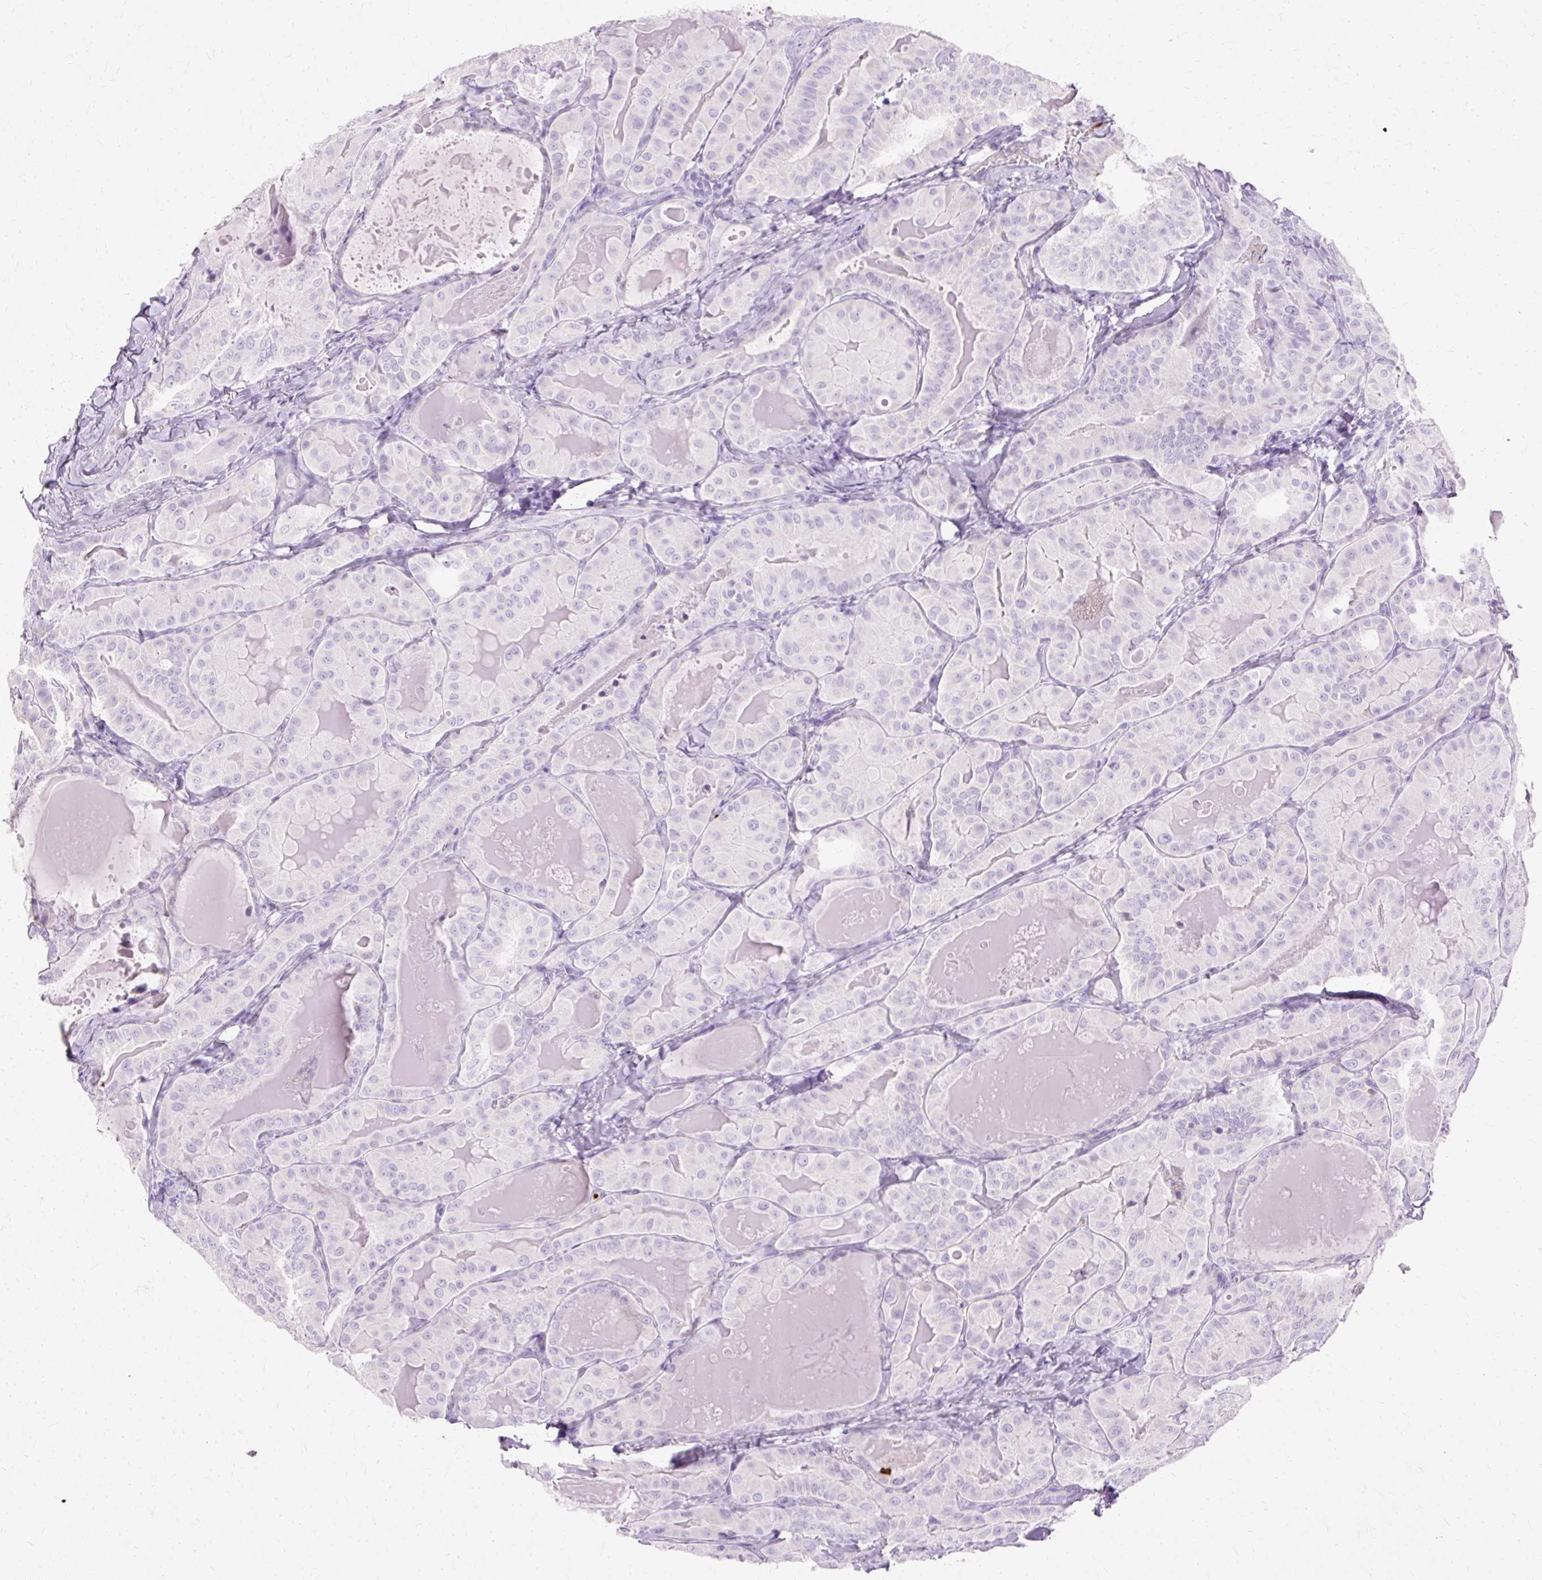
{"staining": {"intensity": "negative", "quantity": "none", "location": "none"}, "tissue": "thyroid cancer", "cell_type": "Tumor cells", "image_type": "cancer", "snomed": [{"axis": "morphology", "description": "Papillary adenocarcinoma, NOS"}, {"axis": "topography", "description": "Thyroid gland"}], "caption": "High power microscopy histopathology image of an immunohistochemistry histopathology image of papillary adenocarcinoma (thyroid), revealing no significant staining in tumor cells. The staining is performed using DAB brown chromogen with nuclei counter-stained in using hematoxylin.", "gene": "DEFA1", "patient": {"sex": "female", "age": 68}}